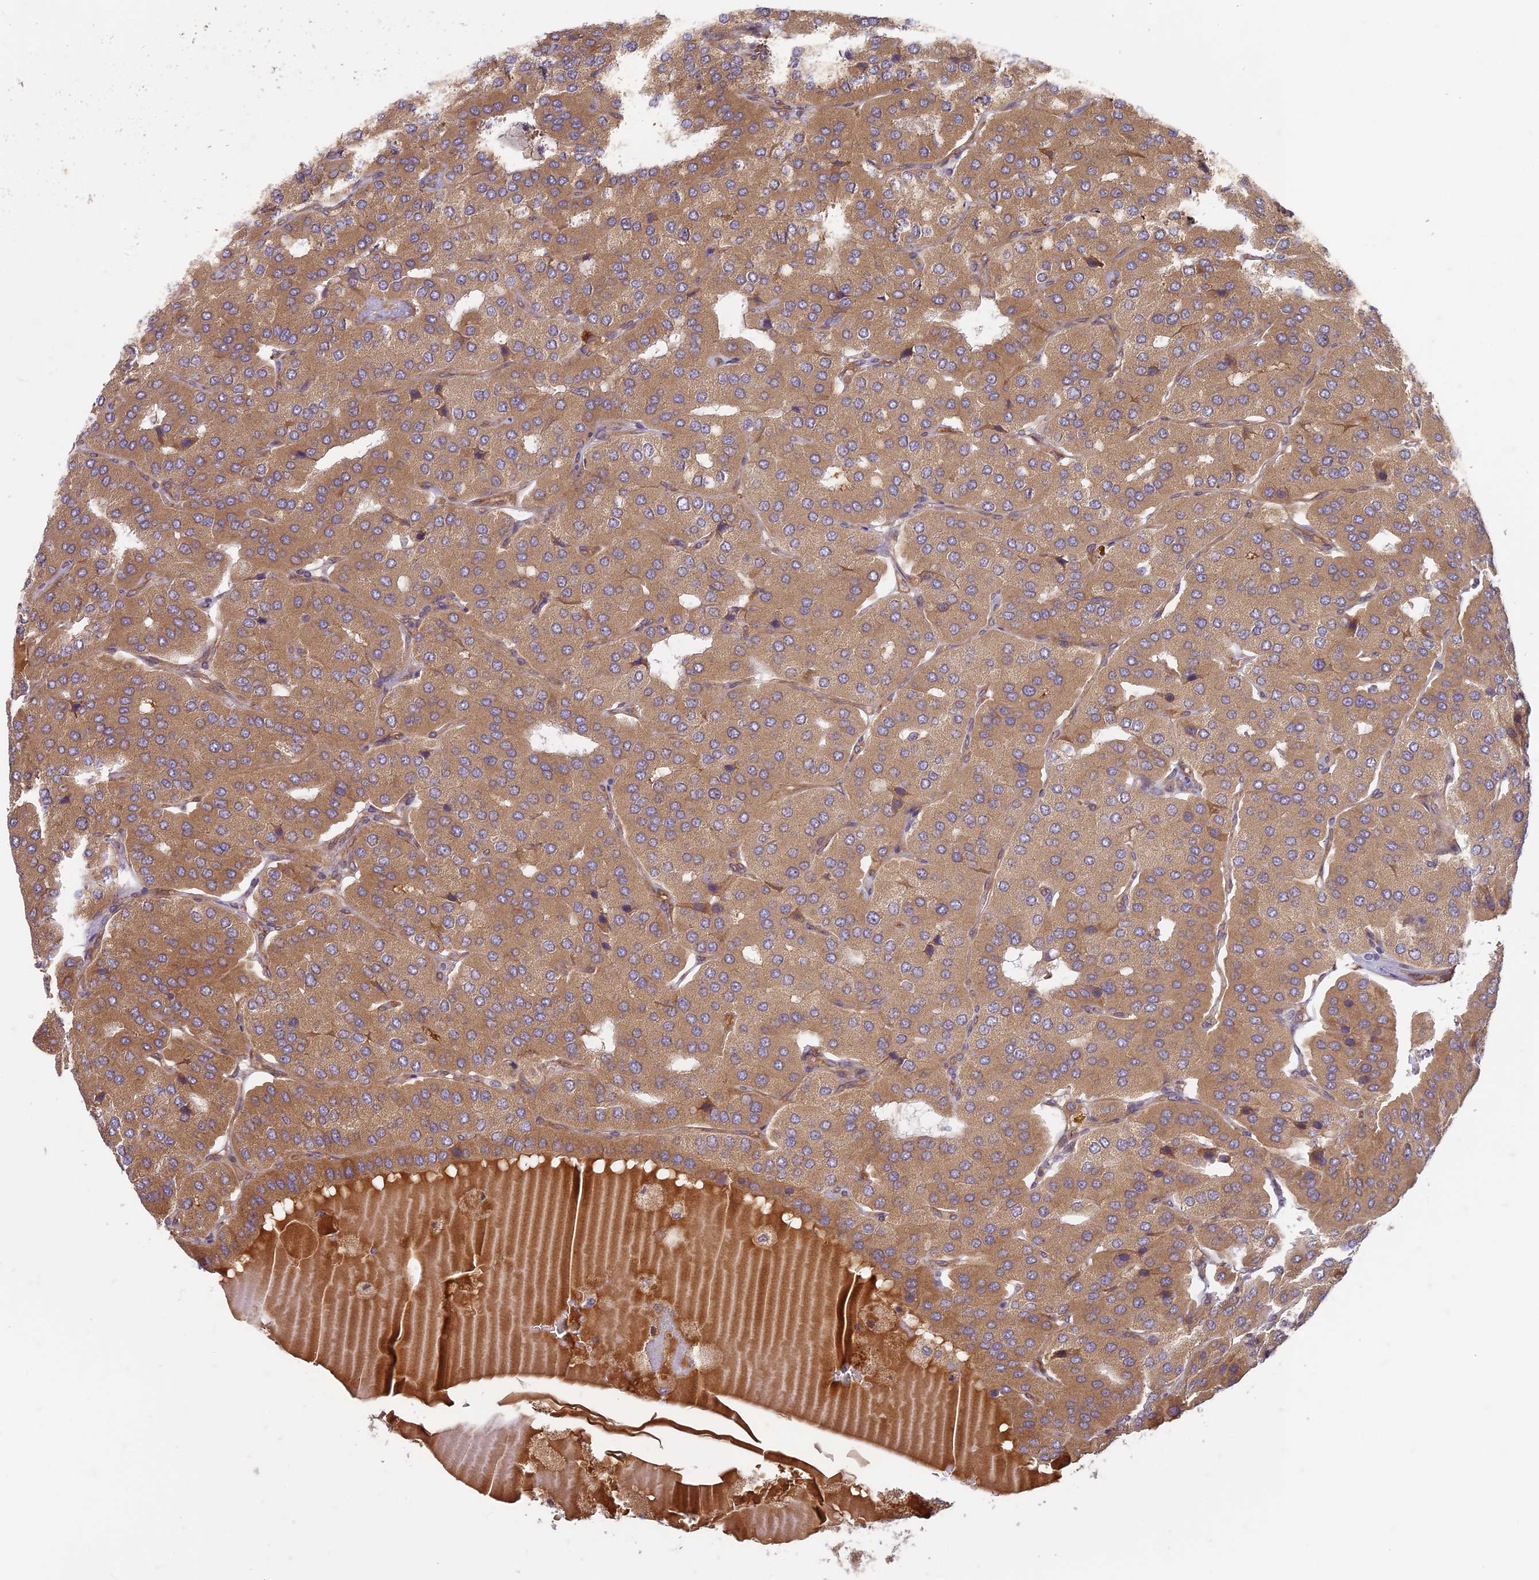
{"staining": {"intensity": "moderate", "quantity": ">75%", "location": "cytoplasmic/membranous"}, "tissue": "parathyroid gland", "cell_type": "Glandular cells", "image_type": "normal", "snomed": [{"axis": "morphology", "description": "Normal tissue, NOS"}, {"axis": "morphology", "description": "Adenoma, NOS"}, {"axis": "topography", "description": "Parathyroid gland"}], "caption": "Immunohistochemistry micrograph of normal parathyroid gland stained for a protein (brown), which reveals medium levels of moderate cytoplasmic/membranous staining in approximately >75% of glandular cells.", "gene": "TCF25", "patient": {"sex": "female", "age": 86}}